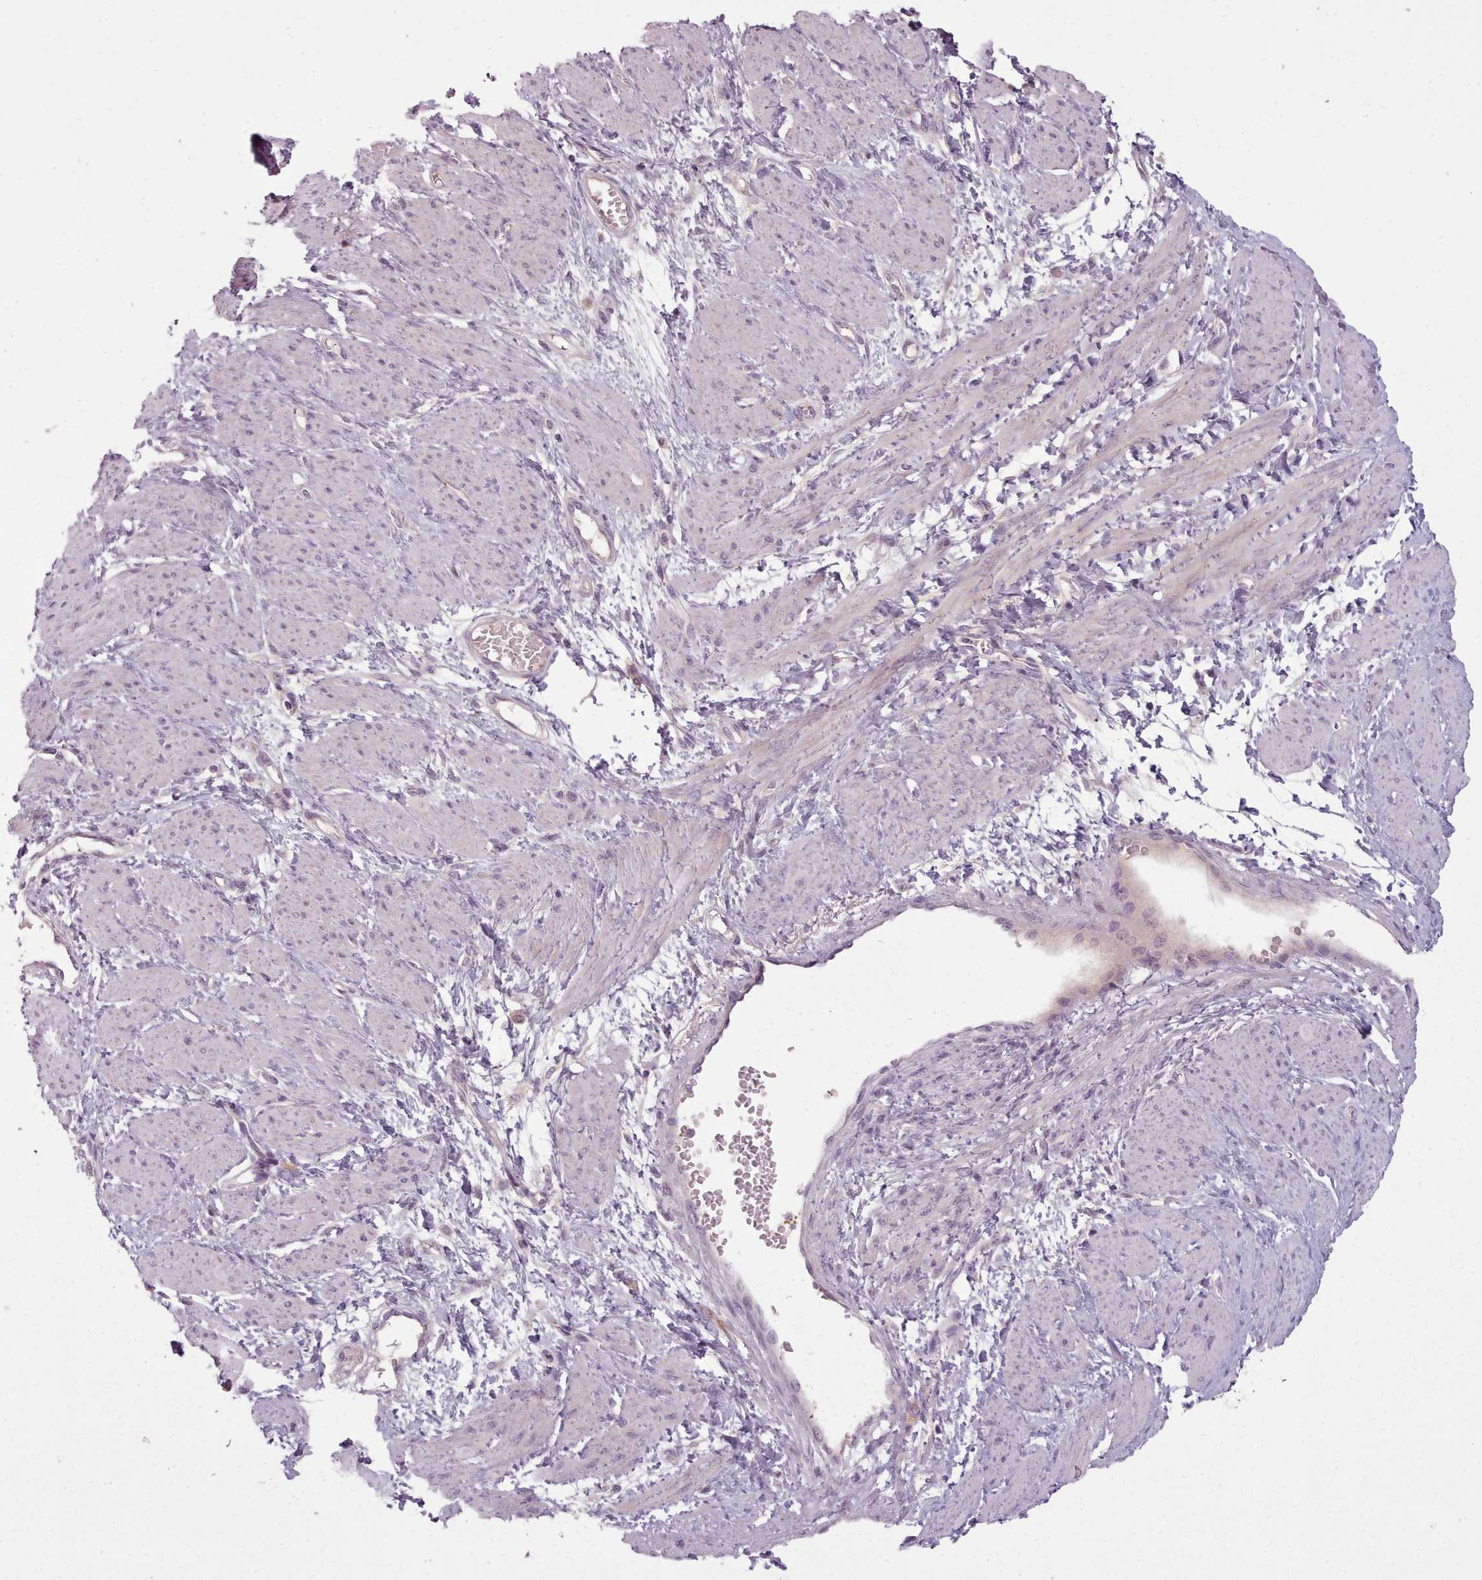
{"staining": {"intensity": "negative", "quantity": "none", "location": "none"}, "tissue": "smooth muscle", "cell_type": "Smooth muscle cells", "image_type": "normal", "snomed": [{"axis": "morphology", "description": "Normal tissue, NOS"}, {"axis": "topography", "description": "Smooth muscle"}, {"axis": "topography", "description": "Uterus"}], "caption": "Immunohistochemical staining of unremarkable human smooth muscle displays no significant positivity in smooth muscle cells.", "gene": "LAPTM5", "patient": {"sex": "female", "age": 39}}